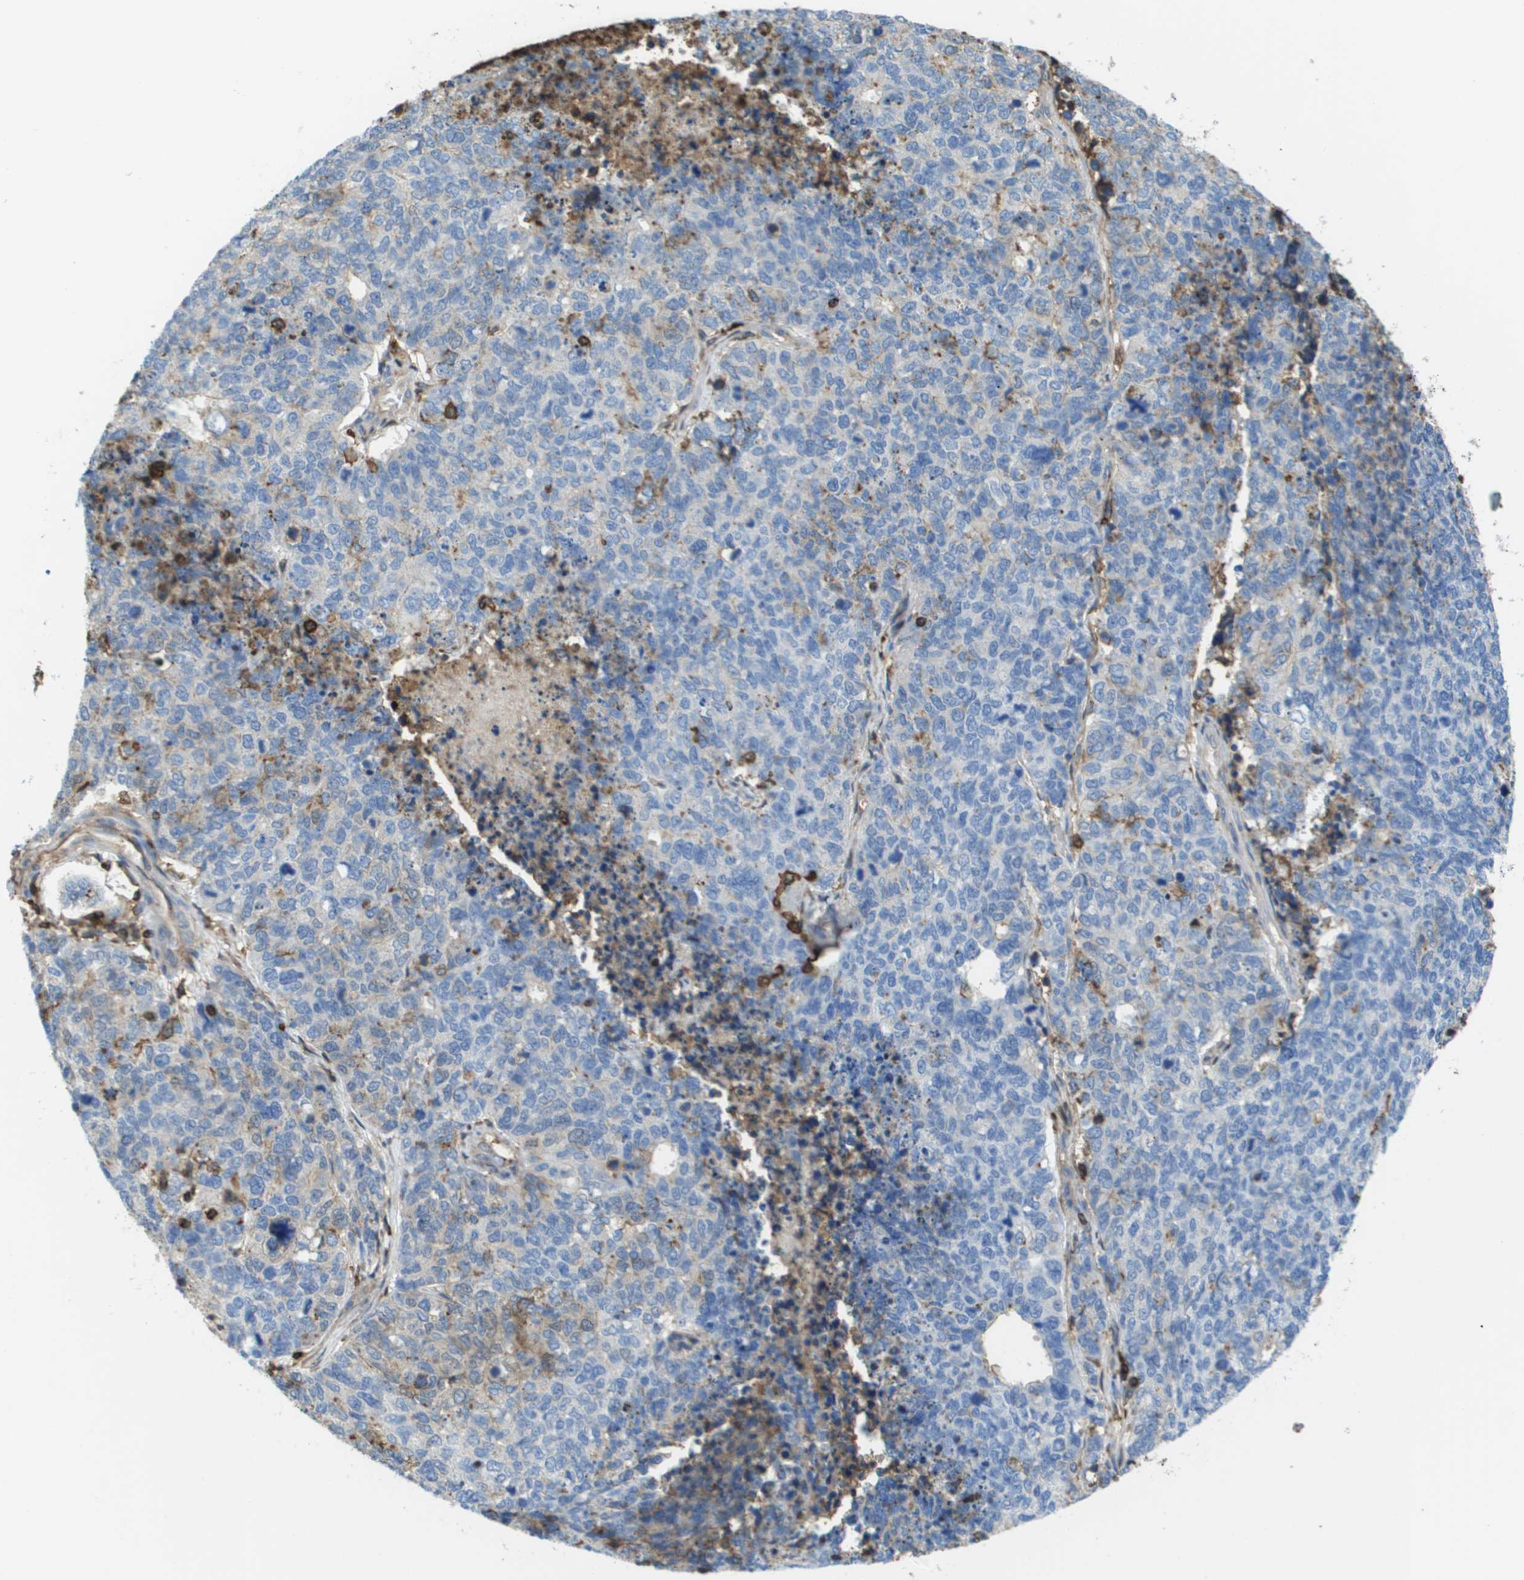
{"staining": {"intensity": "negative", "quantity": "none", "location": "none"}, "tissue": "cervical cancer", "cell_type": "Tumor cells", "image_type": "cancer", "snomed": [{"axis": "morphology", "description": "Squamous cell carcinoma, NOS"}, {"axis": "topography", "description": "Cervix"}], "caption": "Immunohistochemistry (IHC) of human cervical cancer (squamous cell carcinoma) exhibits no staining in tumor cells.", "gene": "PASK", "patient": {"sex": "female", "age": 63}}